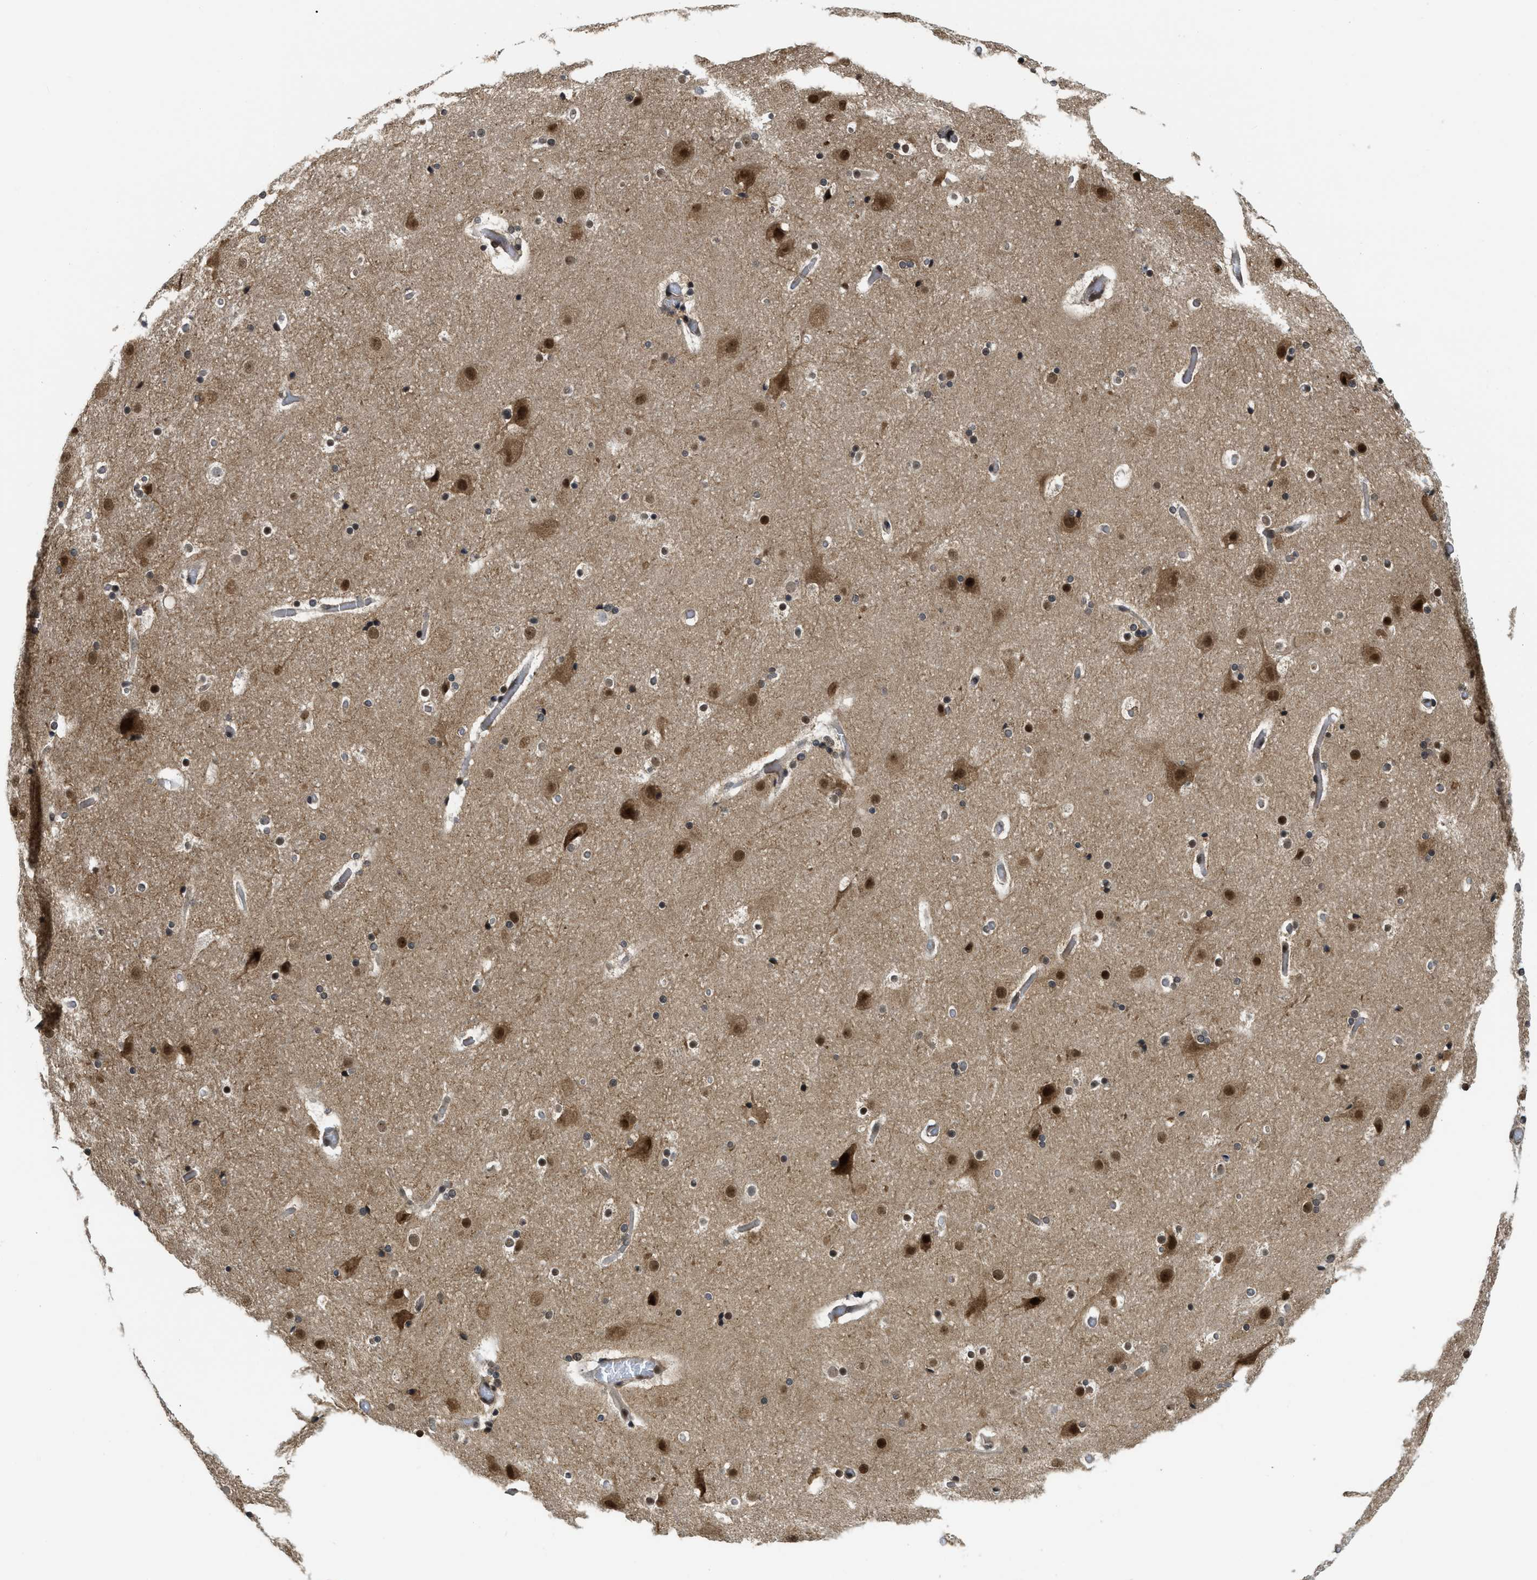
{"staining": {"intensity": "weak", "quantity": ">75%", "location": "cytoplasmic/membranous"}, "tissue": "cerebral cortex", "cell_type": "Endothelial cells", "image_type": "normal", "snomed": [{"axis": "morphology", "description": "Normal tissue, NOS"}, {"axis": "topography", "description": "Cerebral cortex"}], "caption": "Approximately >75% of endothelial cells in benign human cerebral cortex exhibit weak cytoplasmic/membranous protein staining as visualized by brown immunohistochemical staining.", "gene": "TACC1", "patient": {"sex": "male", "age": 57}}